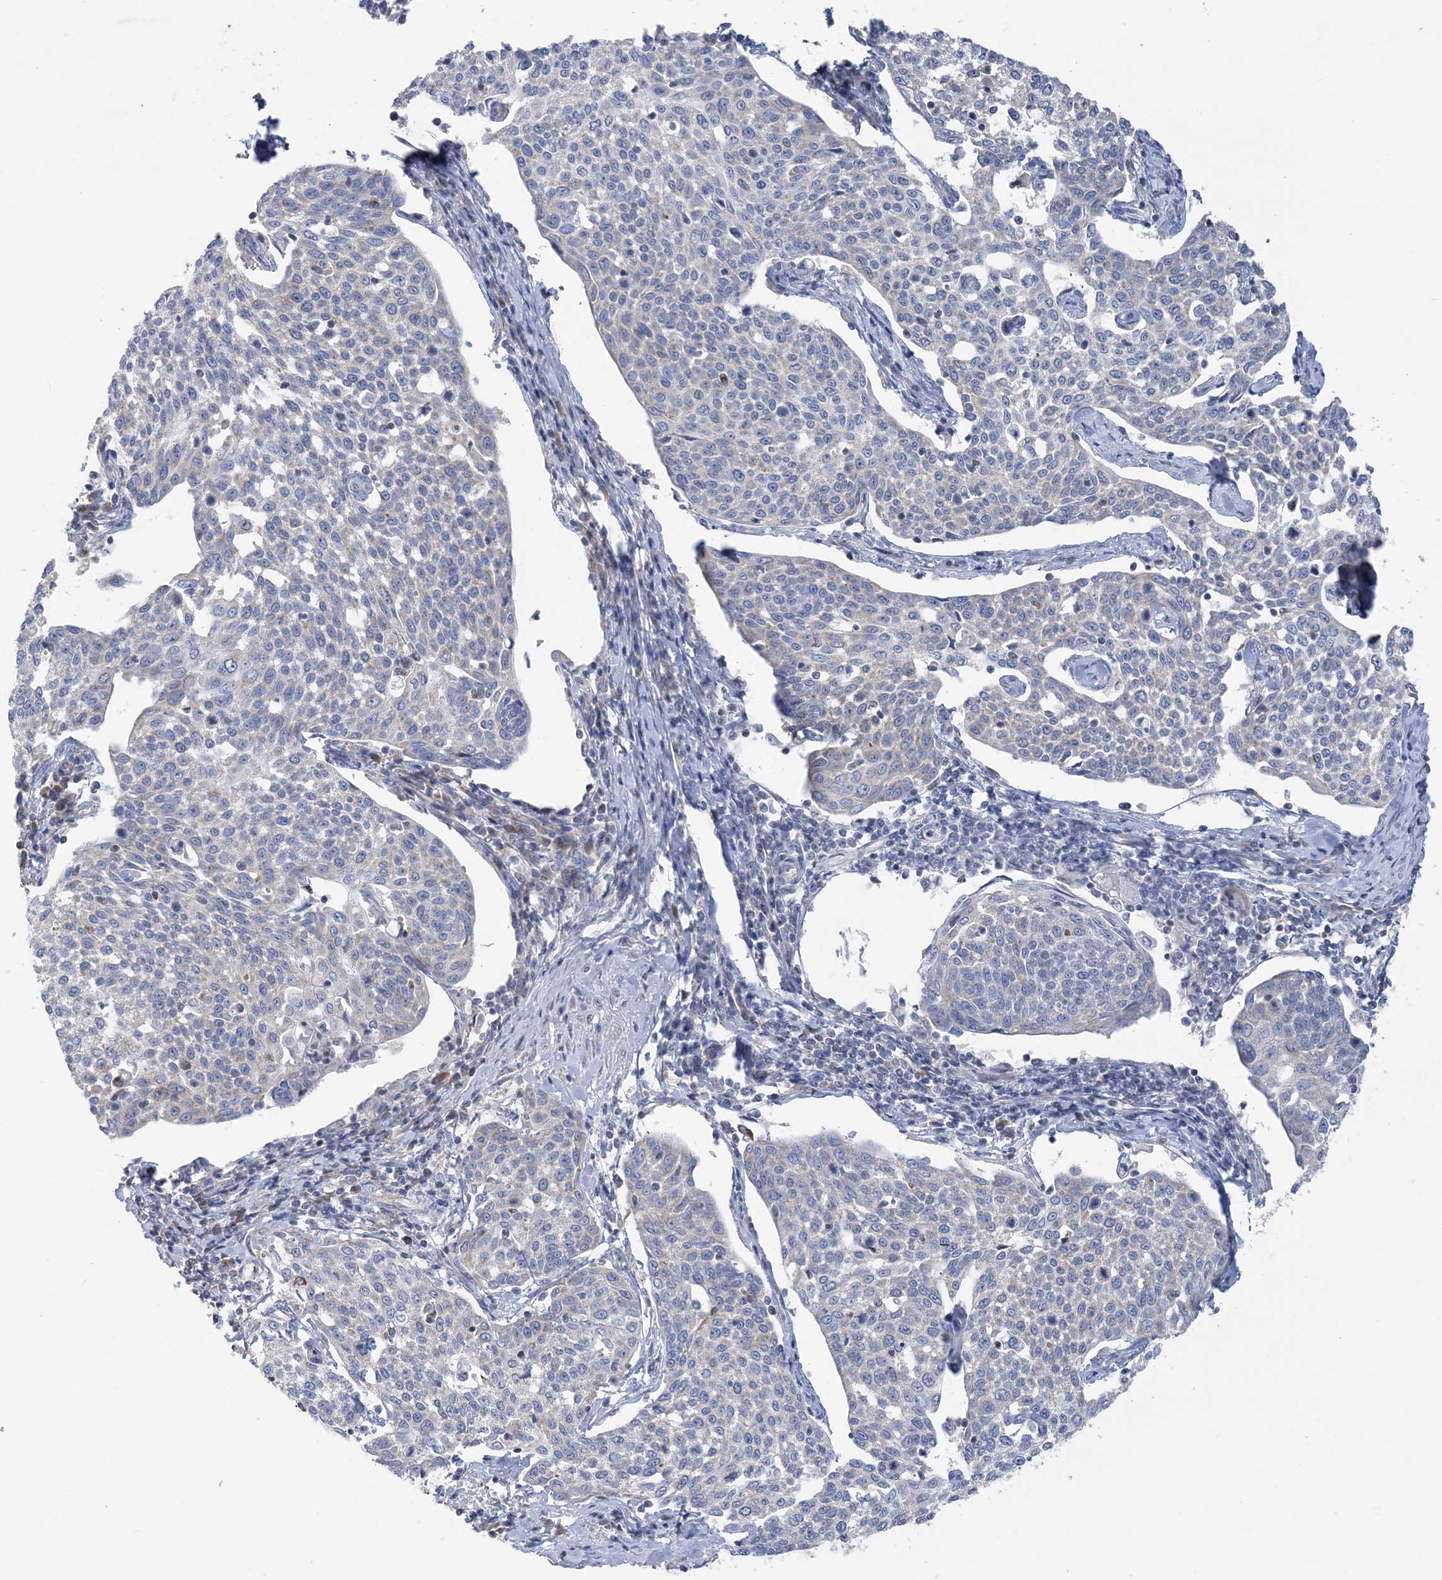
{"staining": {"intensity": "negative", "quantity": "none", "location": "none"}, "tissue": "cervical cancer", "cell_type": "Tumor cells", "image_type": "cancer", "snomed": [{"axis": "morphology", "description": "Squamous cell carcinoma, NOS"}, {"axis": "topography", "description": "Cervix"}], "caption": "A histopathology image of cervical cancer stained for a protein exhibits no brown staining in tumor cells. (Brightfield microscopy of DAB IHC at high magnification).", "gene": "FAM114A2", "patient": {"sex": "female", "age": 34}}